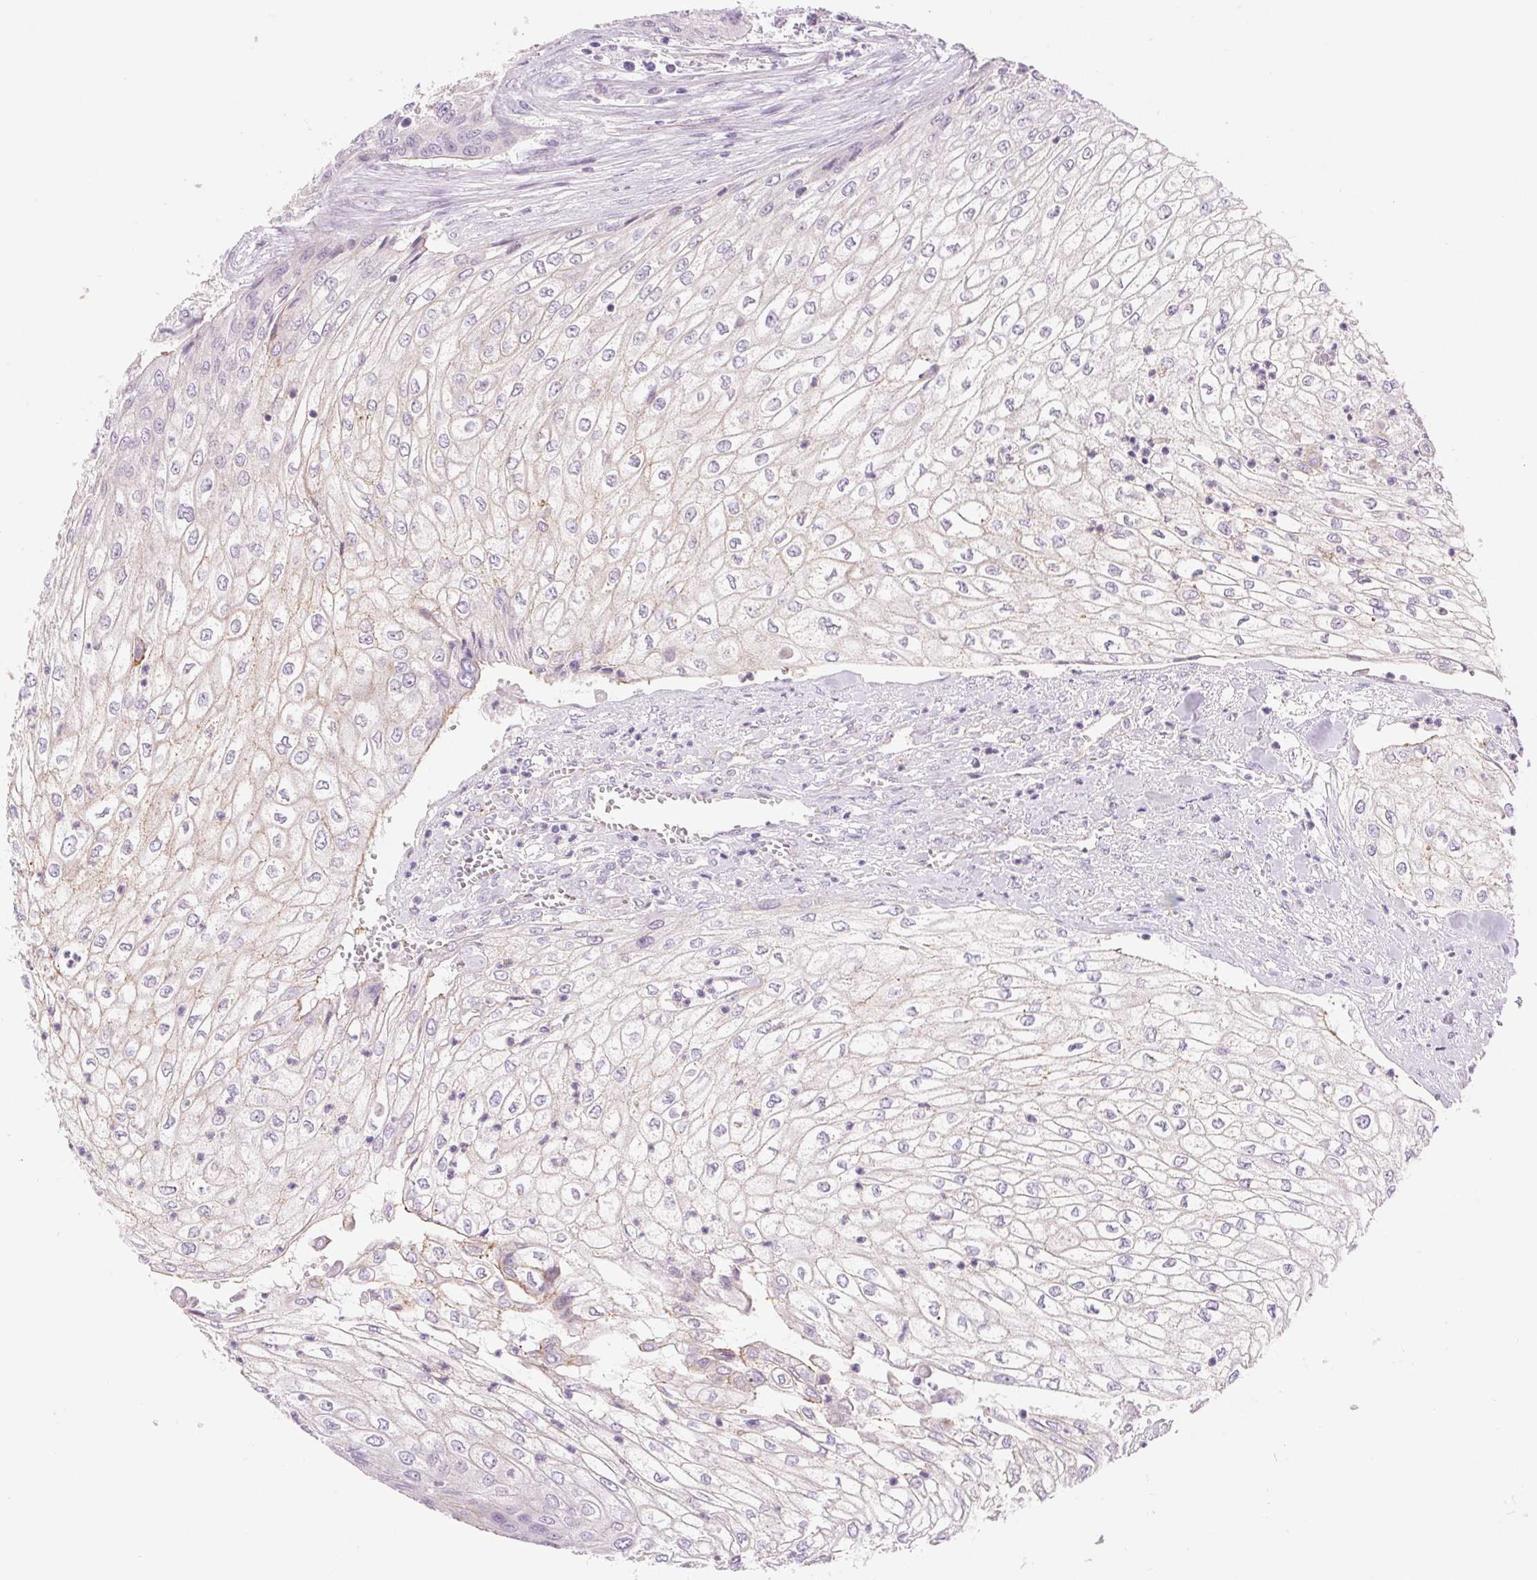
{"staining": {"intensity": "negative", "quantity": "none", "location": "none"}, "tissue": "urothelial cancer", "cell_type": "Tumor cells", "image_type": "cancer", "snomed": [{"axis": "morphology", "description": "Urothelial carcinoma, High grade"}, {"axis": "topography", "description": "Urinary bladder"}], "caption": "Photomicrograph shows no significant protein positivity in tumor cells of urothelial cancer.", "gene": "DIXDC1", "patient": {"sex": "male", "age": 62}}